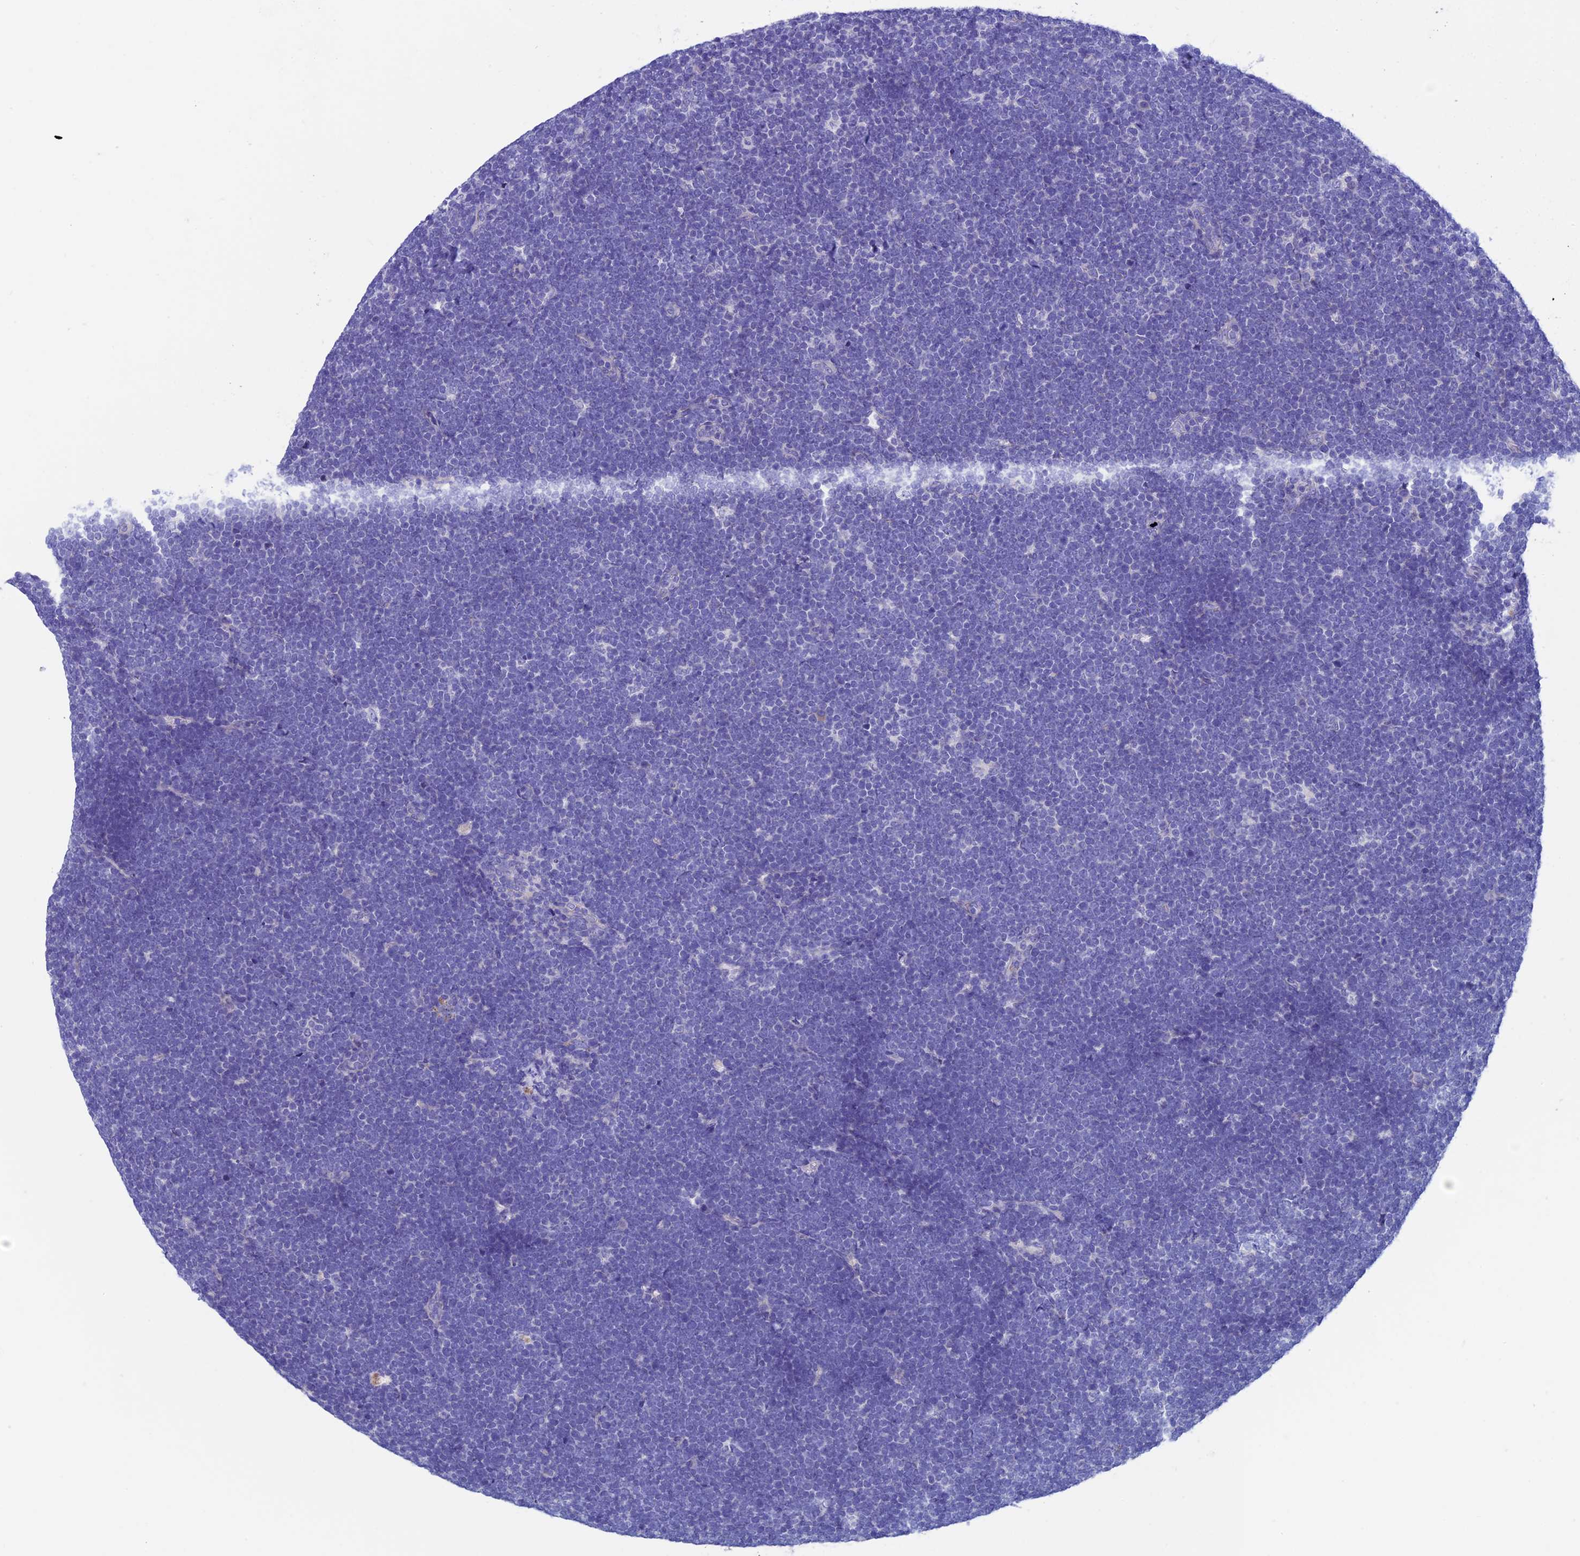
{"staining": {"intensity": "negative", "quantity": "none", "location": "none"}, "tissue": "lymphoma", "cell_type": "Tumor cells", "image_type": "cancer", "snomed": [{"axis": "morphology", "description": "Malignant lymphoma, non-Hodgkin's type, High grade"}, {"axis": "topography", "description": "Lymph node"}], "caption": "This is an immunohistochemistry (IHC) micrograph of human malignant lymphoma, non-Hodgkin's type (high-grade). There is no staining in tumor cells.", "gene": "ADH7", "patient": {"sex": "male", "age": 13}}